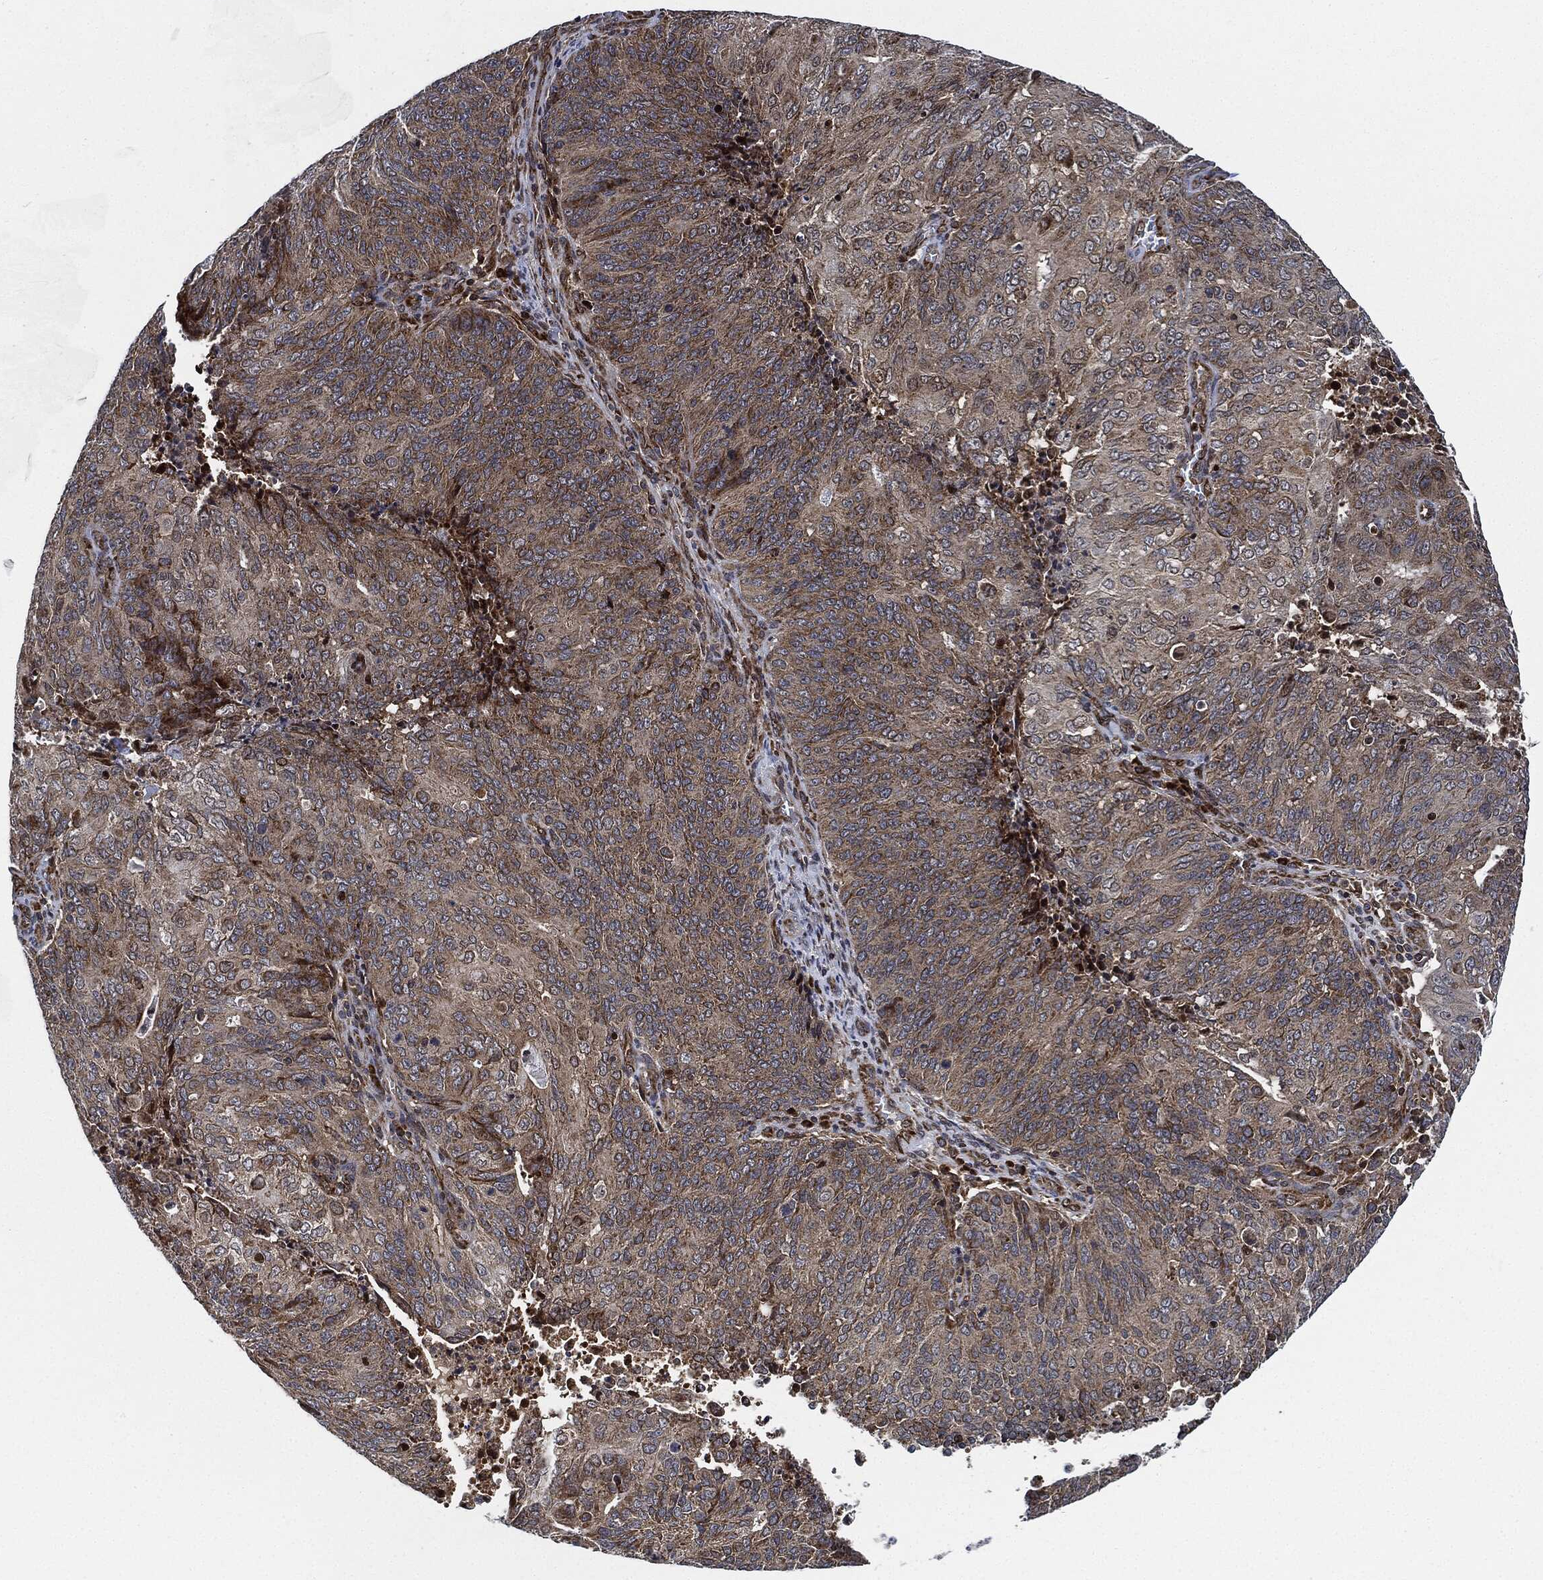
{"staining": {"intensity": "weak", "quantity": "25%-75%", "location": "cytoplasmic/membranous"}, "tissue": "endometrial cancer", "cell_type": "Tumor cells", "image_type": "cancer", "snomed": [{"axis": "morphology", "description": "Adenocarcinoma, NOS"}, {"axis": "topography", "description": "Endometrium"}], "caption": "Immunohistochemical staining of human endometrial adenocarcinoma displays low levels of weak cytoplasmic/membranous staining in about 25%-75% of tumor cells. The staining was performed using DAB to visualize the protein expression in brown, while the nuclei were stained in blue with hematoxylin (Magnification: 20x).", "gene": "RNASEL", "patient": {"sex": "female", "age": 82}}